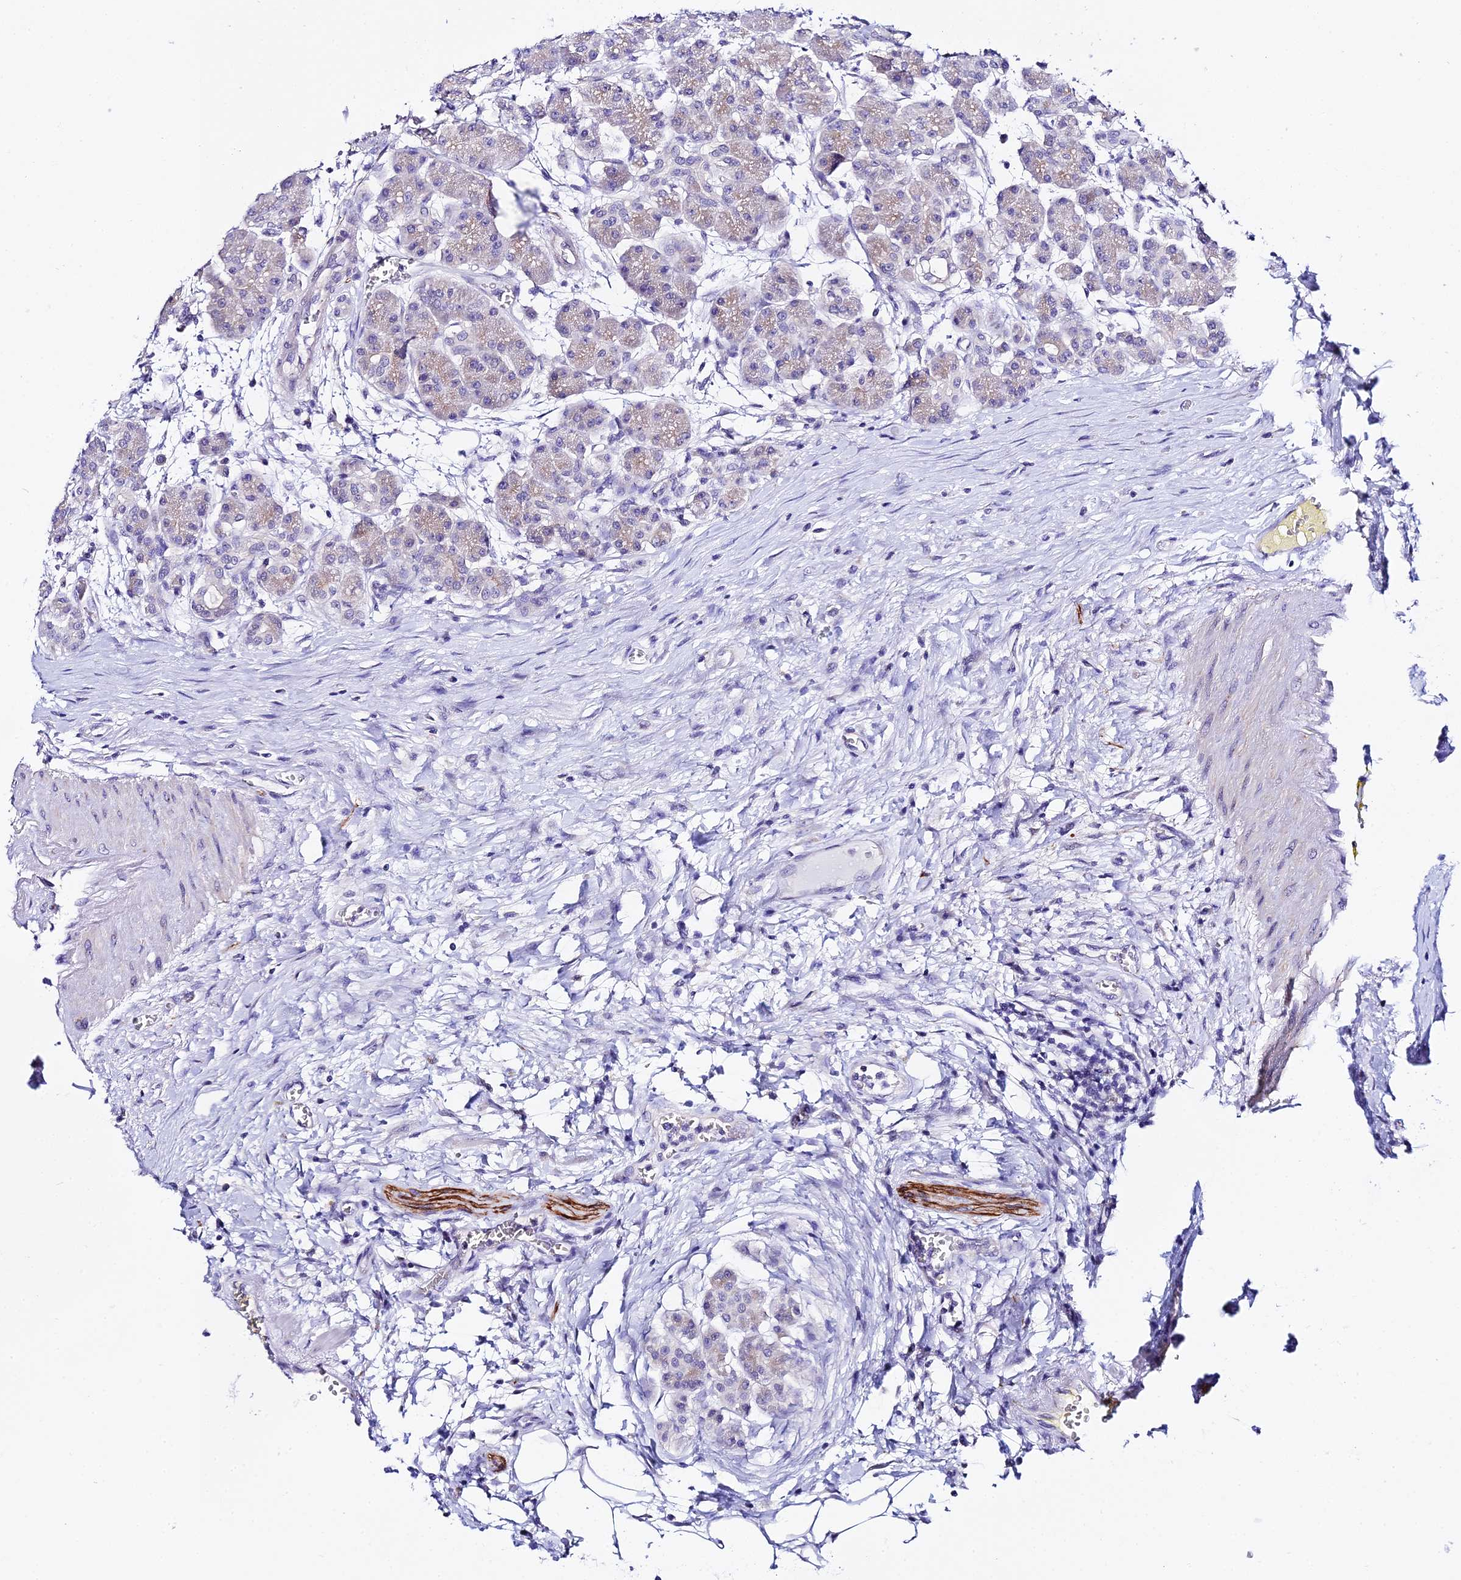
{"staining": {"intensity": "moderate", "quantity": "<25%", "location": "cytoplasmic/membranous"}, "tissue": "pancreas", "cell_type": "Exocrine glandular cells", "image_type": "normal", "snomed": [{"axis": "morphology", "description": "Normal tissue, NOS"}, {"axis": "topography", "description": "Pancreas"}], "caption": "Exocrine glandular cells reveal moderate cytoplasmic/membranous expression in about <25% of cells in benign pancreas.", "gene": "ATG16L2", "patient": {"sex": "male", "age": 63}}